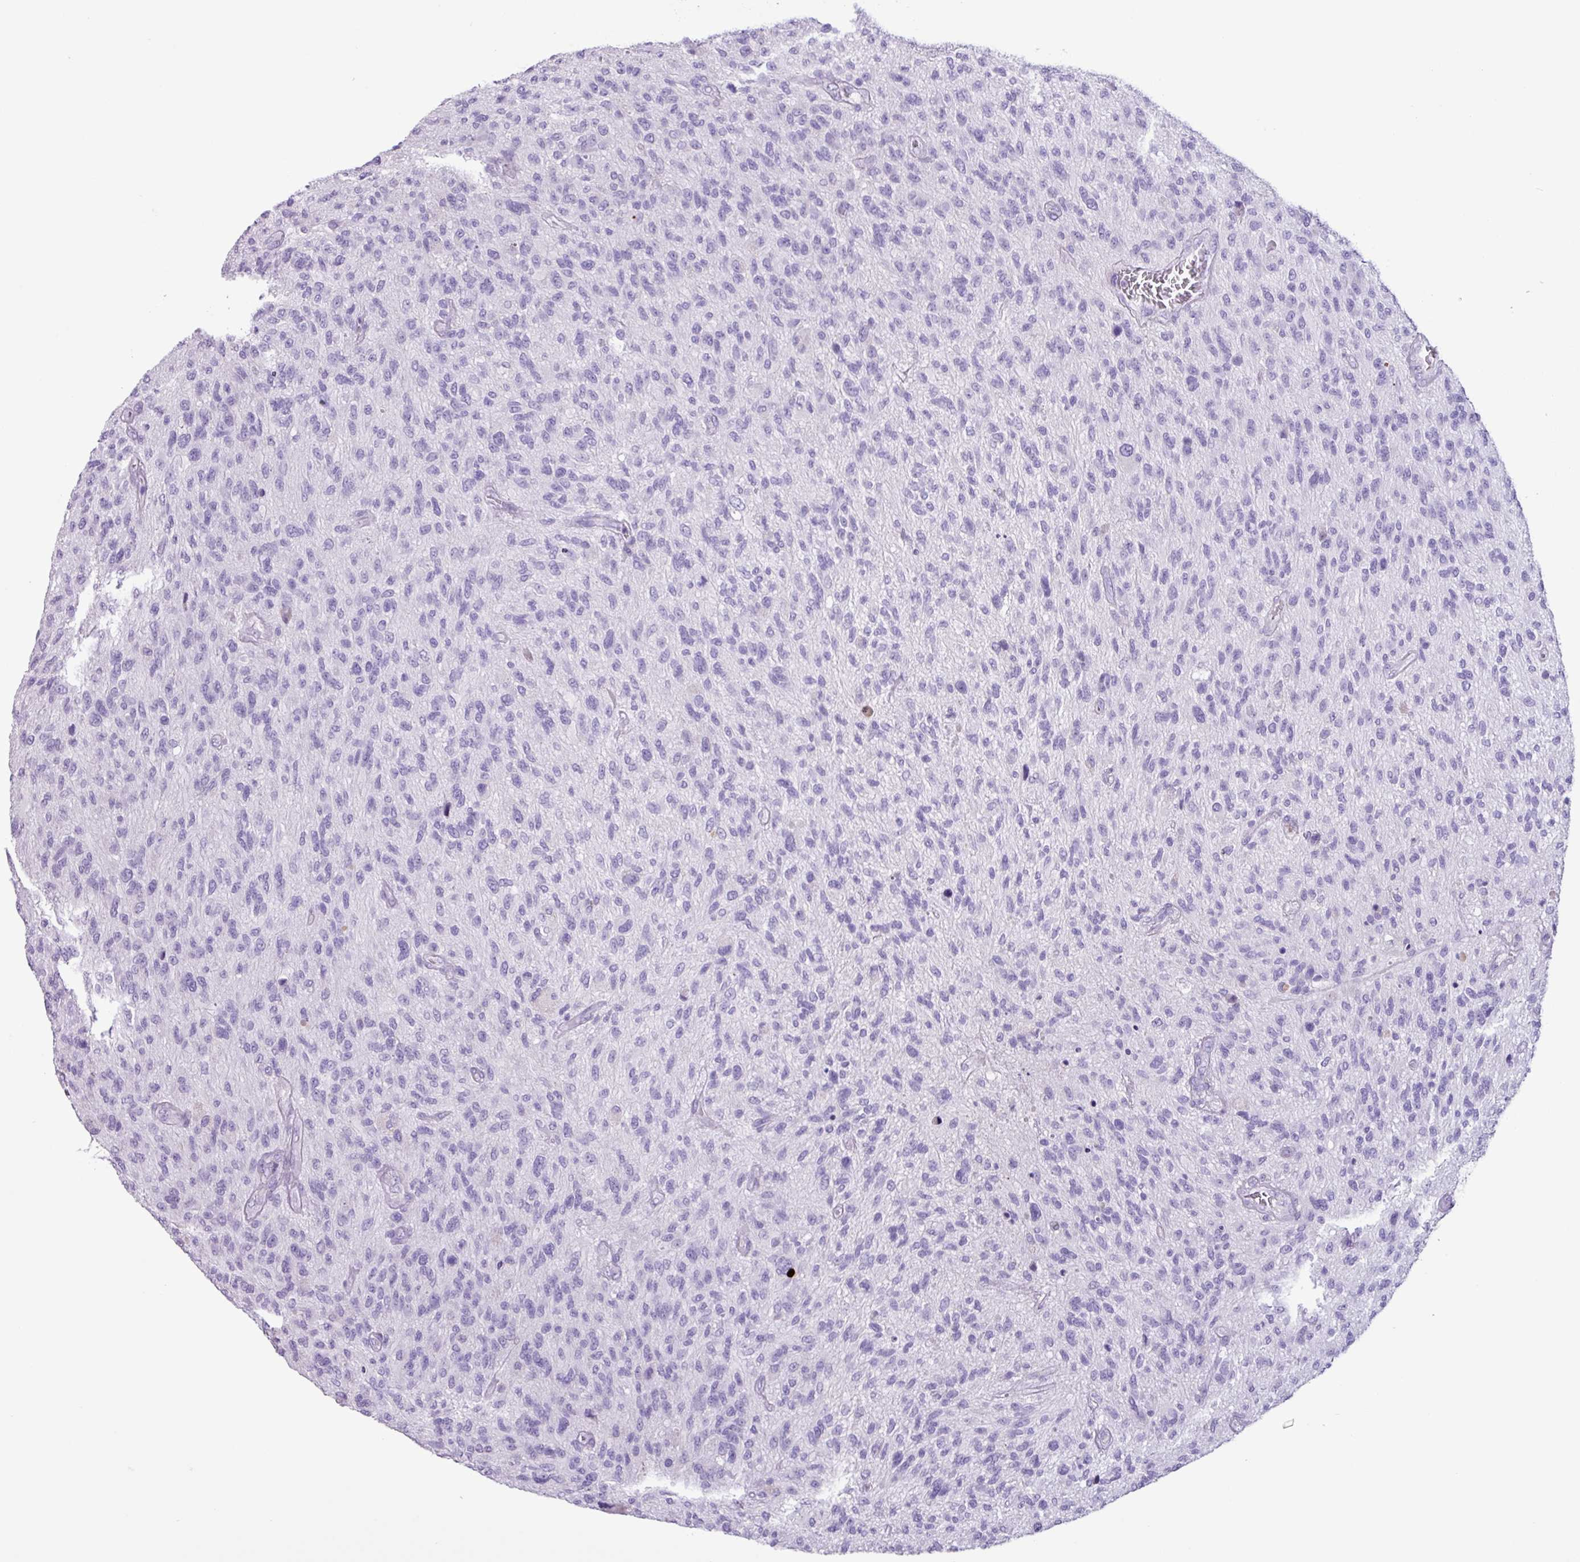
{"staining": {"intensity": "negative", "quantity": "none", "location": "none"}, "tissue": "glioma", "cell_type": "Tumor cells", "image_type": "cancer", "snomed": [{"axis": "morphology", "description": "Glioma, malignant, High grade"}, {"axis": "topography", "description": "Brain"}], "caption": "High magnification brightfield microscopy of glioma stained with DAB (3,3'-diaminobenzidine) (brown) and counterstained with hematoxylin (blue): tumor cells show no significant positivity.", "gene": "CYSTM1", "patient": {"sex": "male", "age": 47}}